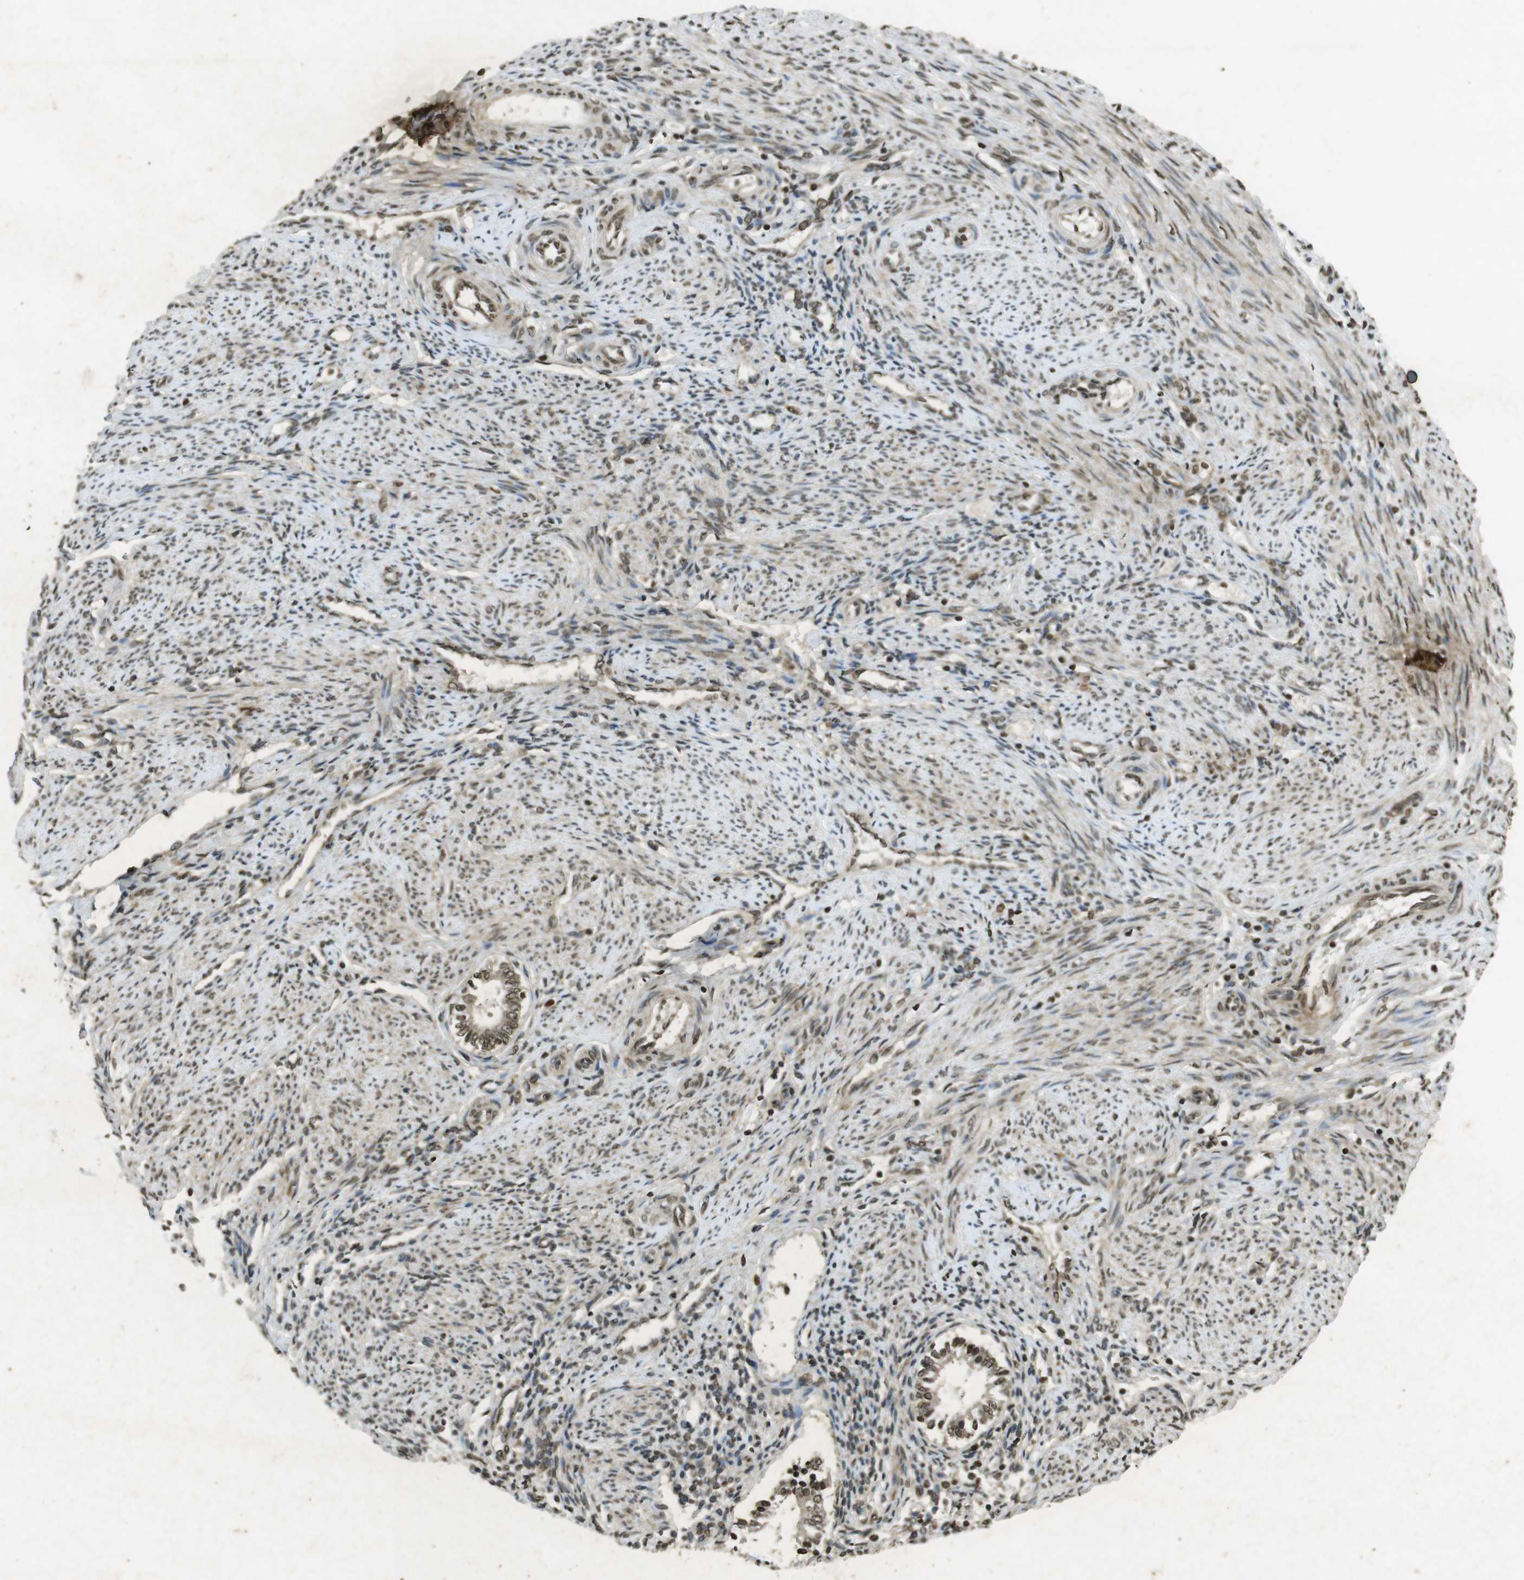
{"staining": {"intensity": "moderate", "quantity": ">75%", "location": "nuclear"}, "tissue": "endometrium", "cell_type": "Cells in endometrial stroma", "image_type": "normal", "snomed": [{"axis": "morphology", "description": "Normal tissue, NOS"}, {"axis": "topography", "description": "Endometrium"}], "caption": "Endometrium stained for a protein displays moderate nuclear positivity in cells in endometrial stroma. (Stains: DAB (3,3'-diaminobenzidine) in brown, nuclei in blue, Microscopy: brightfield microscopy at high magnification).", "gene": "ORC4", "patient": {"sex": "female", "age": 42}}